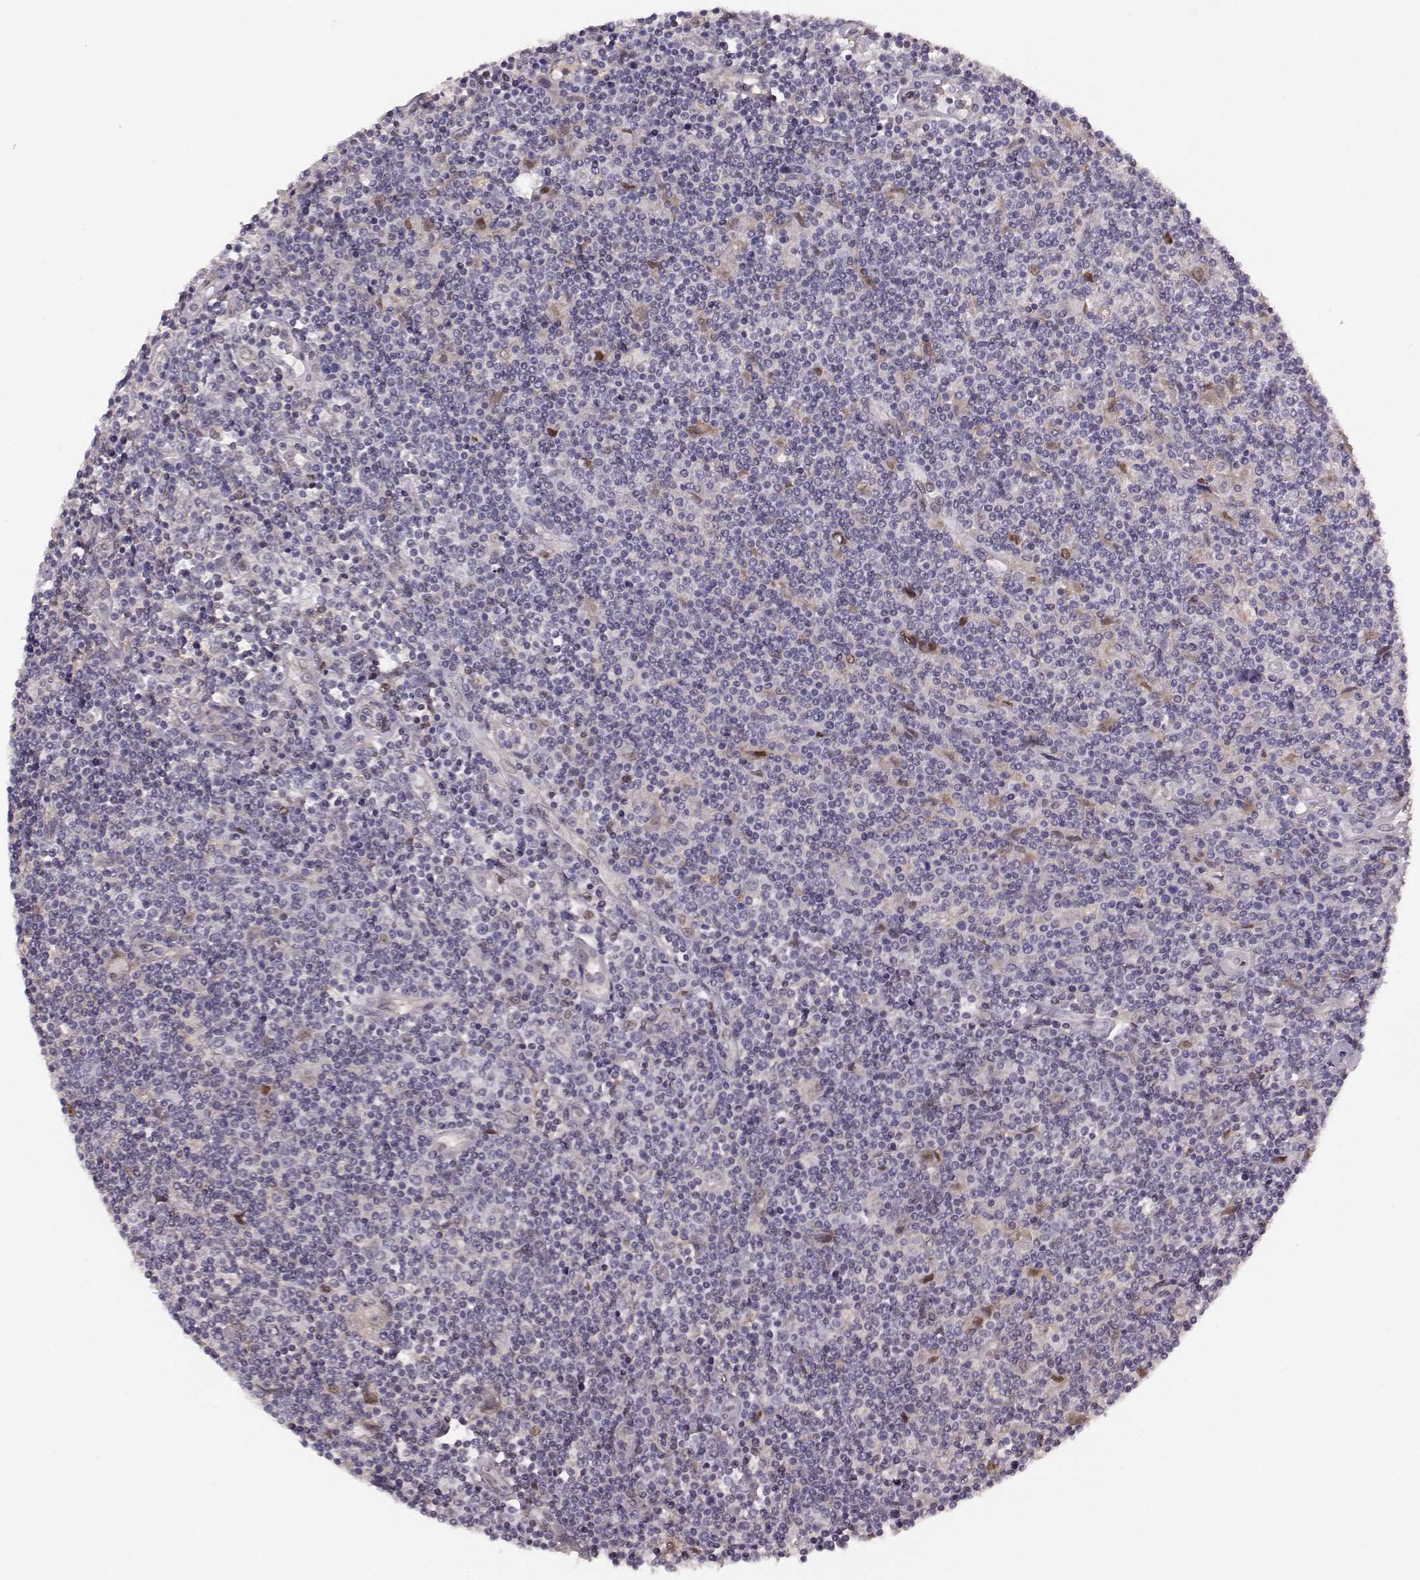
{"staining": {"intensity": "negative", "quantity": "none", "location": "none"}, "tissue": "lymphoma", "cell_type": "Tumor cells", "image_type": "cancer", "snomed": [{"axis": "morphology", "description": "Hodgkin's disease, NOS"}, {"axis": "topography", "description": "Lymph node"}], "caption": "Human lymphoma stained for a protein using immunohistochemistry exhibits no positivity in tumor cells.", "gene": "KLF6", "patient": {"sex": "male", "age": 40}}